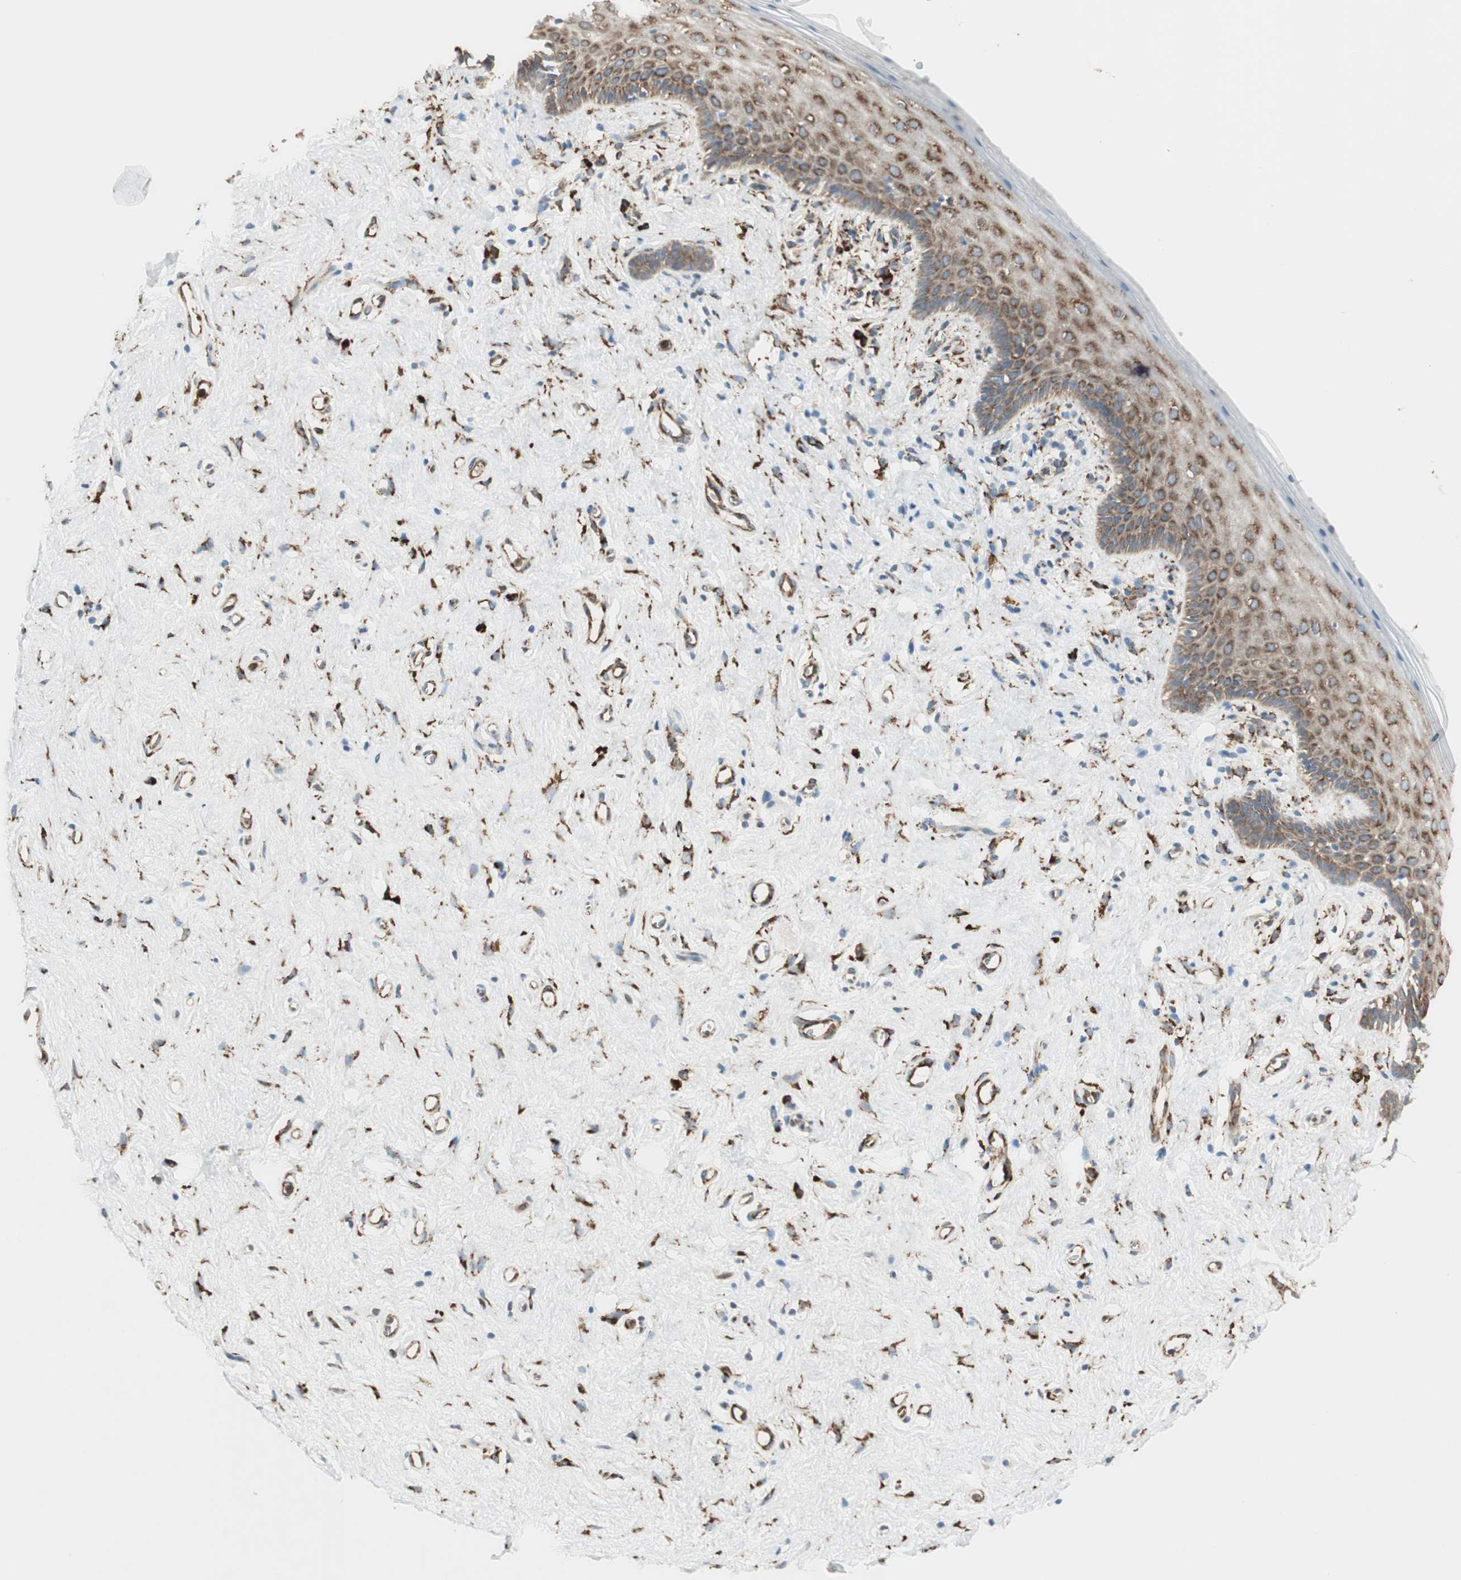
{"staining": {"intensity": "moderate", "quantity": ">75%", "location": "cytoplasmic/membranous"}, "tissue": "vagina", "cell_type": "Squamous epithelial cells", "image_type": "normal", "snomed": [{"axis": "morphology", "description": "Normal tissue, NOS"}, {"axis": "topography", "description": "Vagina"}], "caption": "Squamous epithelial cells reveal moderate cytoplasmic/membranous expression in approximately >75% of cells in normal vagina. The staining is performed using DAB (3,3'-diaminobenzidine) brown chromogen to label protein expression. The nuclei are counter-stained blue using hematoxylin.", "gene": "RRBP1", "patient": {"sex": "female", "age": 44}}